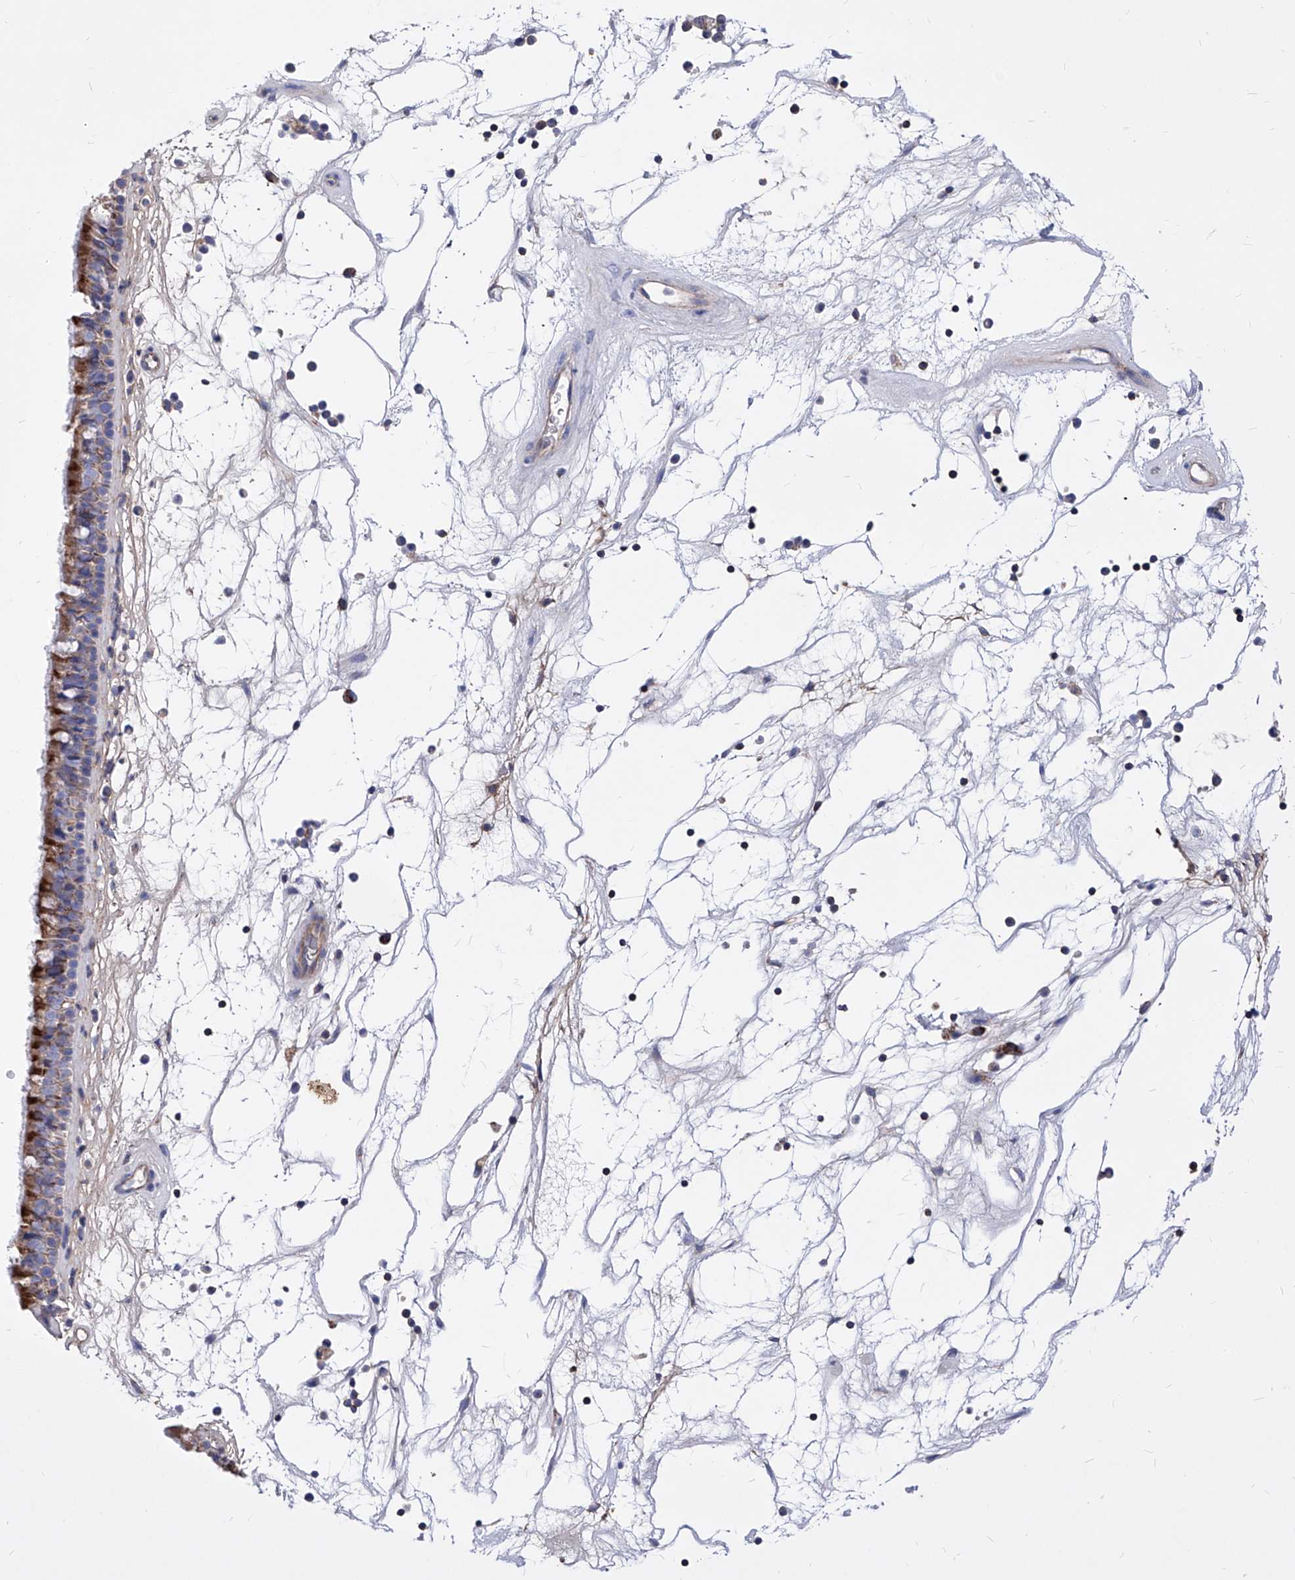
{"staining": {"intensity": "strong", "quantity": "25%-75%", "location": "cytoplasmic/membranous"}, "tissue": "nasopharynx", "cell_type": "Respiratory epithelial cells", "image_type": "normal", "snomed": [{"axis": "morphology", "description": "Normal tissue, NOS"}, {"axis": "topography", "description": "Nasopharynx"}], "caption": "Immunohistochemical staining of normal nasopharynx reveals strong cytoplasmic/membranous protein expression in about 25%-75% of respiratory epithelial cells.", "gene": "HRNR", "patient": {"sex": "male", "age": 64}}